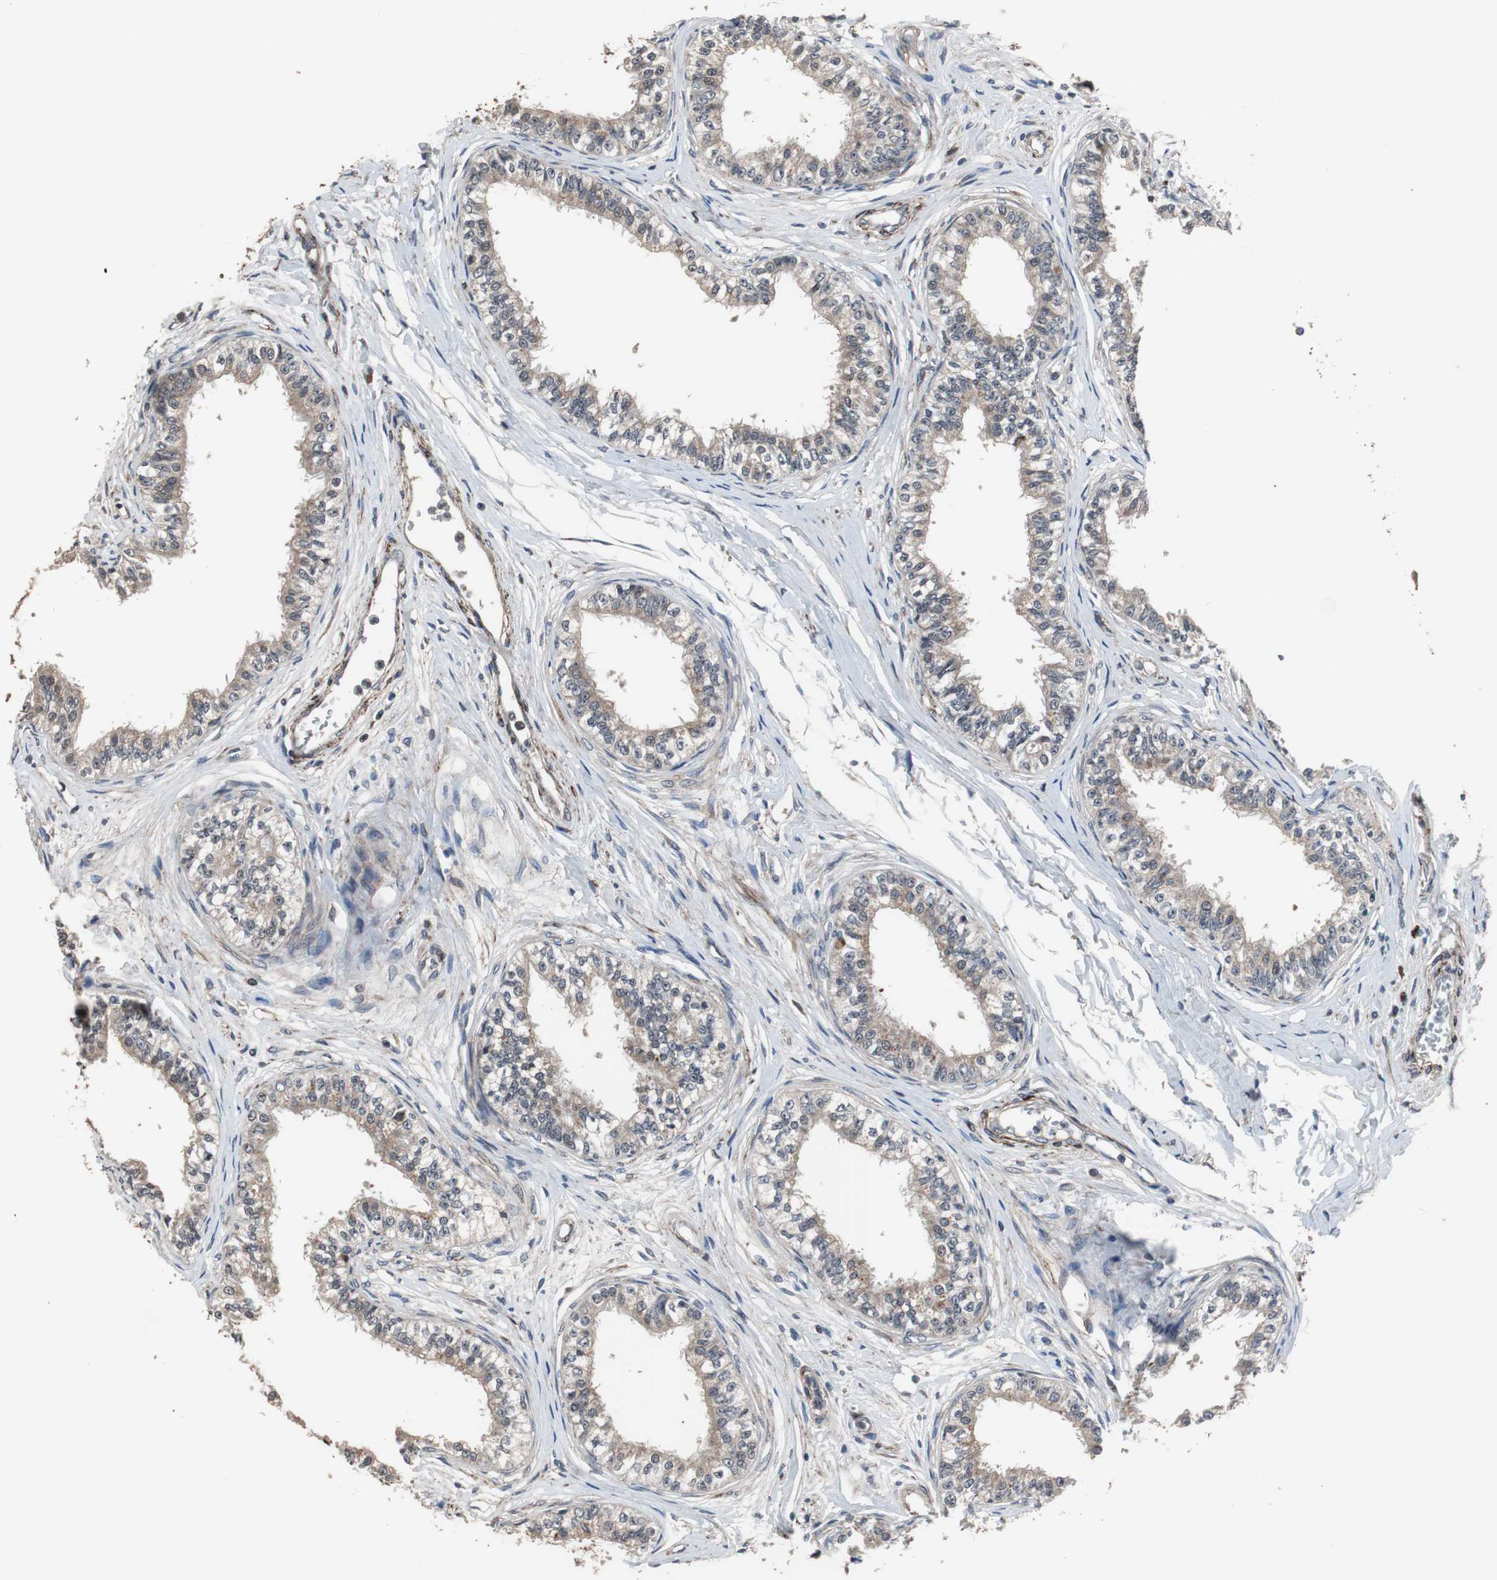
{"staining": {"intensity": "weak", "quantity": ">75%", "location": "cytoplasmic/membranous"}, "tissue": "epididymis", "cell_type": "Glandular cells", "image_type": "normal", "snomed": [{"axis": "morphology", "description": "Normal tissue, NOS"}, {"axis": "morphology", "description": "Adenocarcinoma, metastatic, NOS"}, {"axis": "topography", "description": "Testis"}, {"axis": "topography", "description": "Epididymis"}], "caption": "Epididymis stained with DAB (3,3'-diaminobenzidine) IHC displays low levels of weak cytoplasmic/membranous positivity in approximately >75% of glandular cells. The staining is performed using DAB (3,3'-diaminobenzidine) brown chromogen to label protein expression. The nuclei are counter-stained blue using hematoxylin.", "gene": "CRADD", "patient": {"sex": "male", "age": 26}}